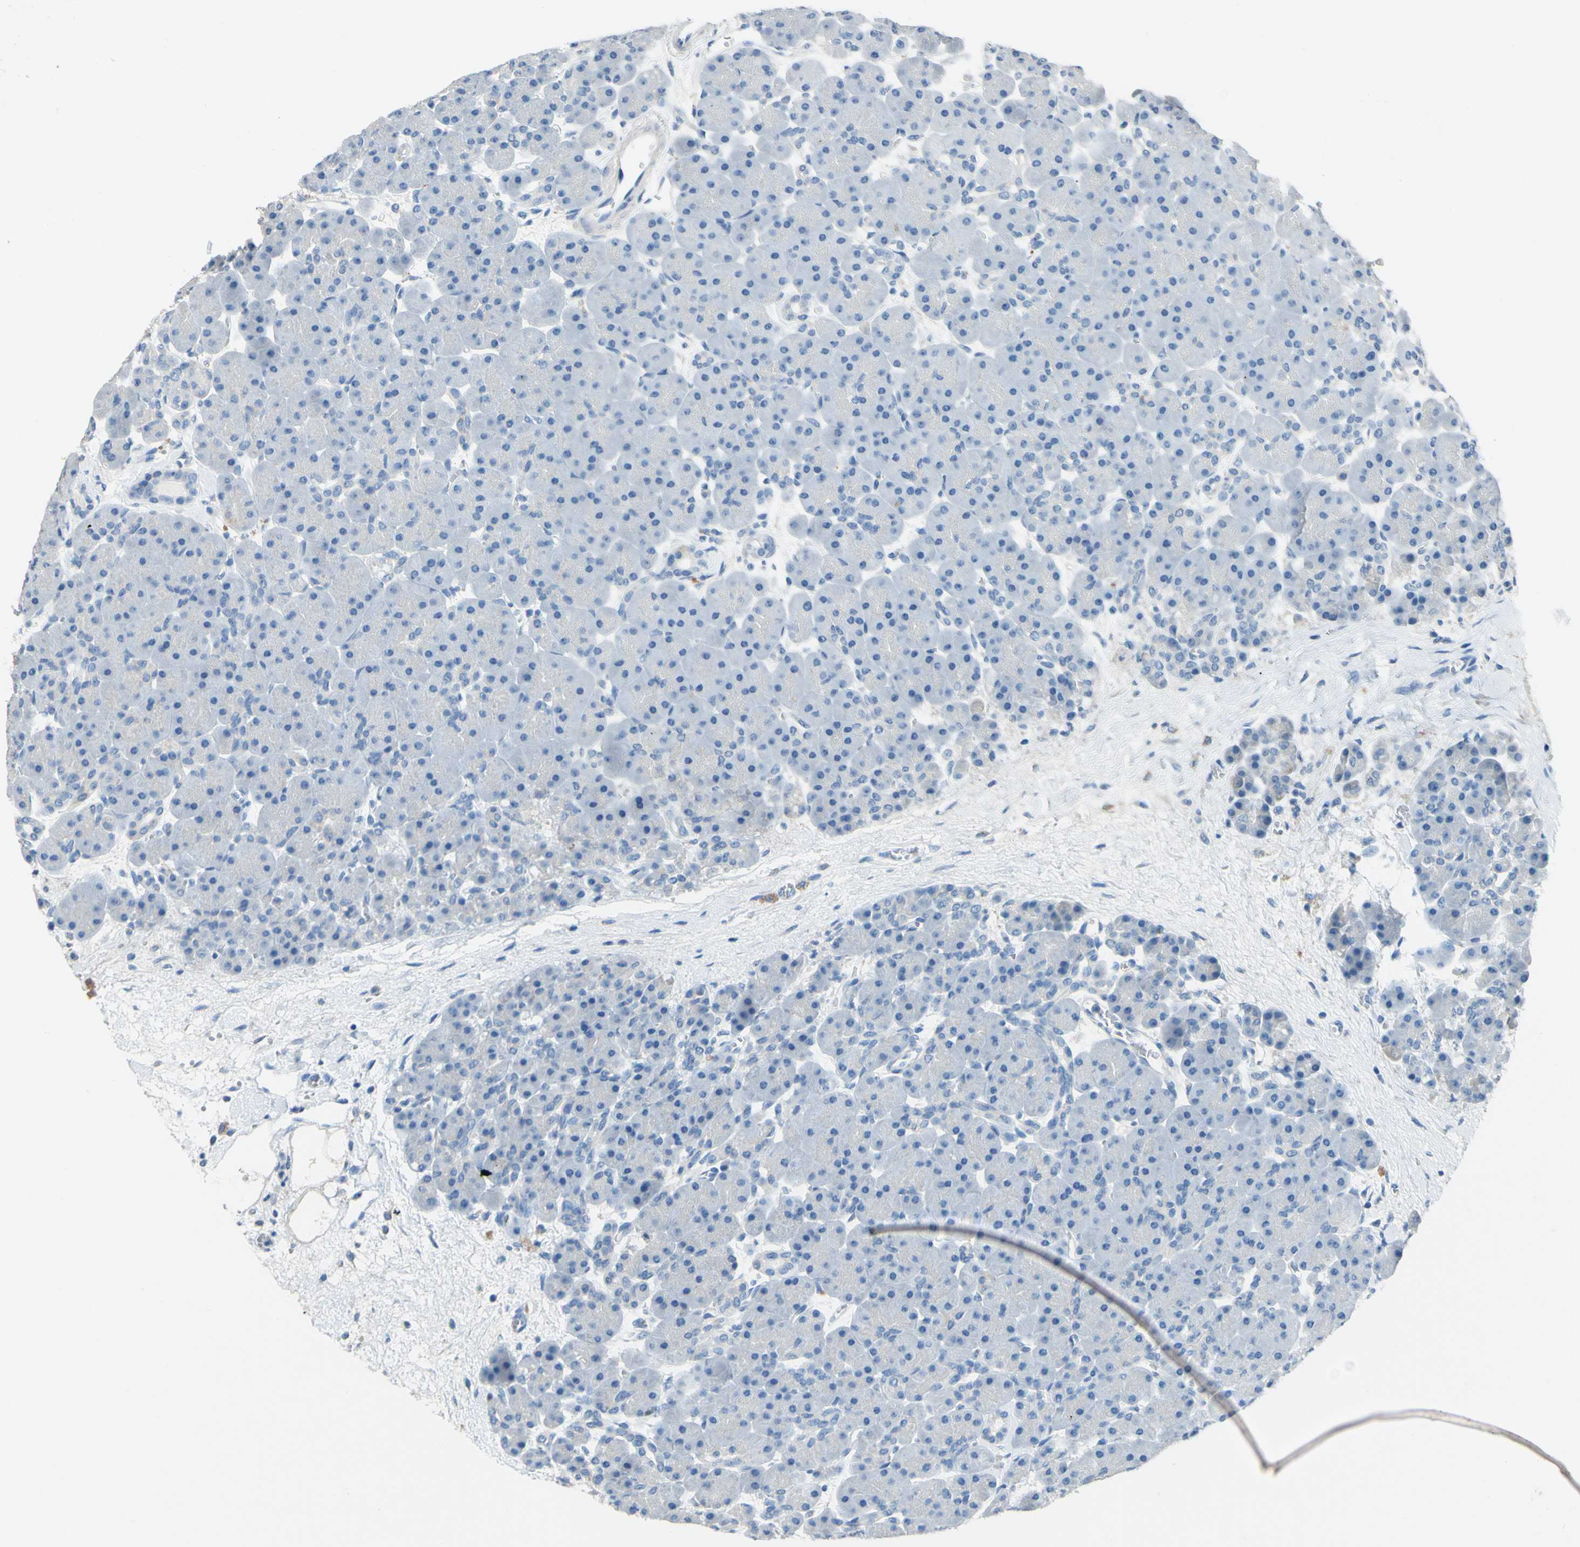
{"staining": {"intensity": "negative", "quantity": "none", "location": "none"}, "tissue": "pancreas", "cell_type": "Exocrine glandular cells", "image_type": "normal", "snomed": [{"axis": "morphology", "description": "Normal tissue, NOS"}, {"axis": "topography", "description": "Pancreas"}], "caption": "Histopathology image shows no significant protein expression in exocrine glandular cells of normal pancreas. (Brightfield microscopy of DAB immunohistochemistry at high magnification).", "gene": "CDH10", "patient": {"sex": "male", "age": 66}}